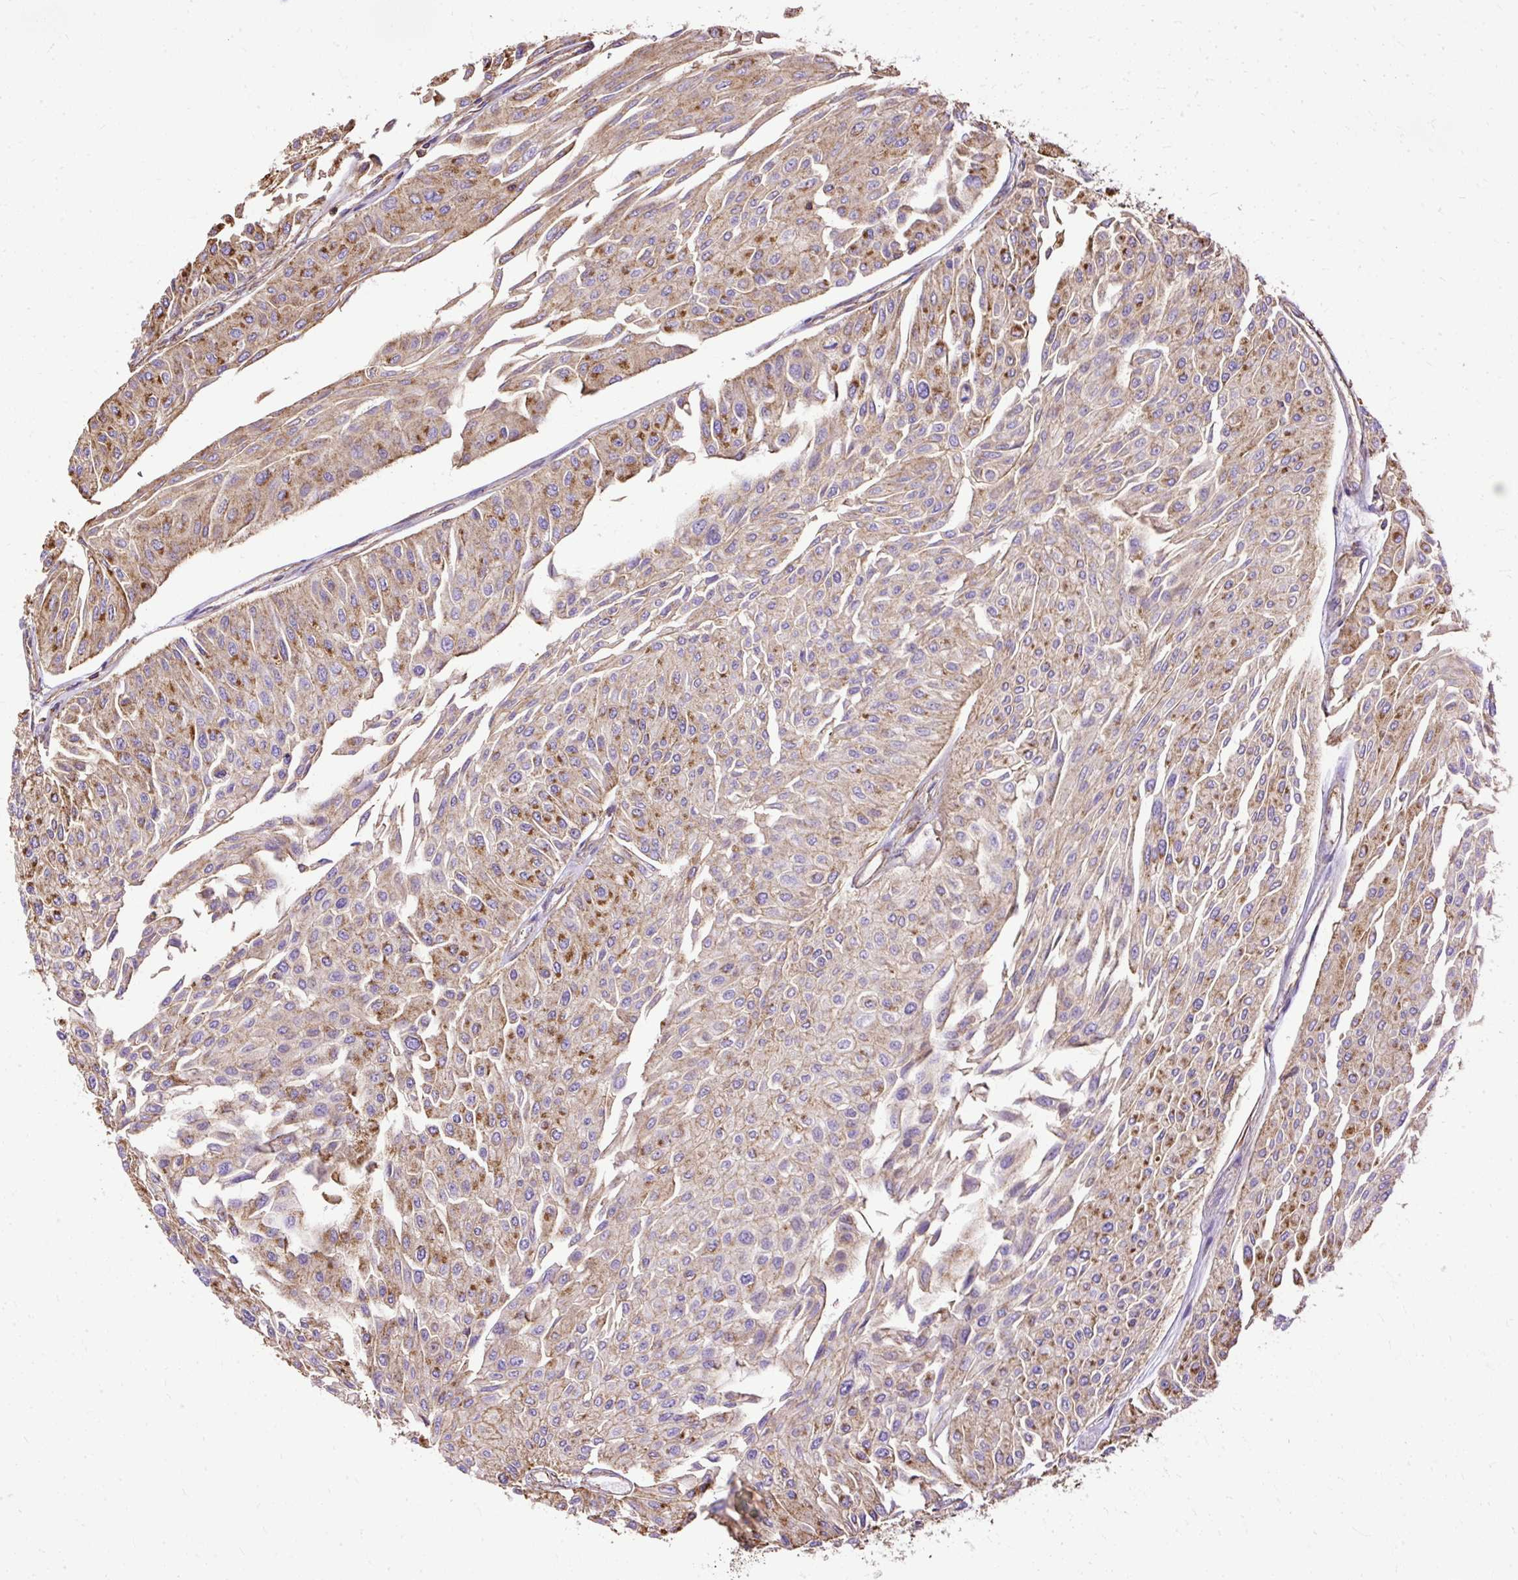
{"staining": {"intensity": "moderate", "quantity": ">75%", "location": "cytoplasmic/membranous"}, "tissue": "urothelial cancer", "cell_type": "Tumor cells", "image_type": "cancer", "snomed": [{"axis": "morphology", "description": "Urothelial carcinoma, Low grade"}, {"axis": "topography", "description": "Urinary bladder"}], "caption": "Protein staining of urothelial carcinoma (low-grade) tissue exhibits moderate cytoplasmic/membranous positivity in about >75% of tumor cells.", "gene": "KLHL11", "patient": {"sex": "male", "age": 67}}